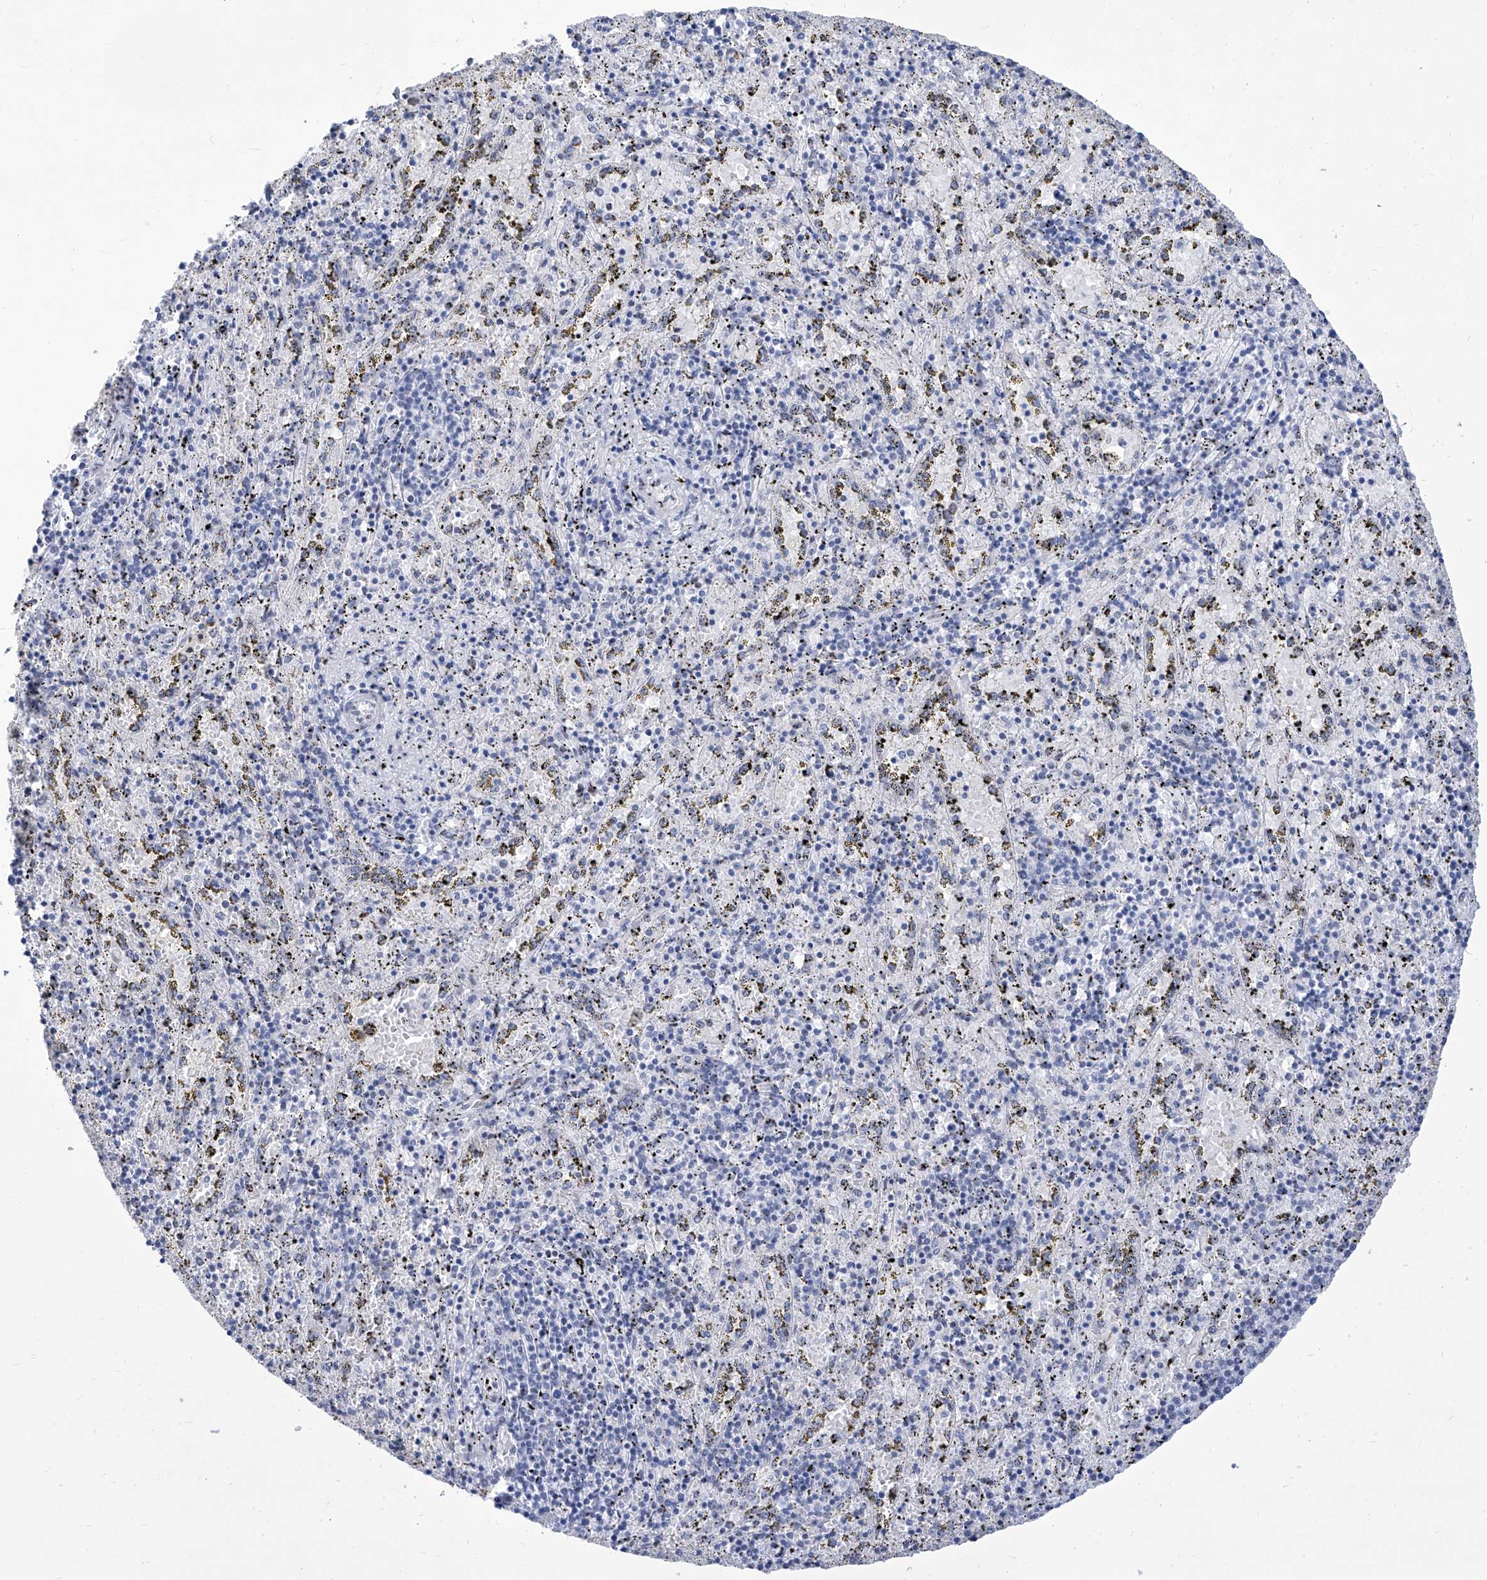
{"staining": {"intensity": "negative", "quantity": "none", "location": "none"}, "tissue": "spleen", "cell_type": "Cells in red pulp", "image_type": "normal", "snomed": [{"axis": "morphology", "description": "Normal tissue, NOS"}, {"axis": "topography", "description": "Spleen"}], "caption": "IHC photomicrograph of benign spleen stained for a protein (brown), which reveals no staining in cells in red pulp.", "gene": "SART1", "patient": {"sex": "male", "age": 11}}